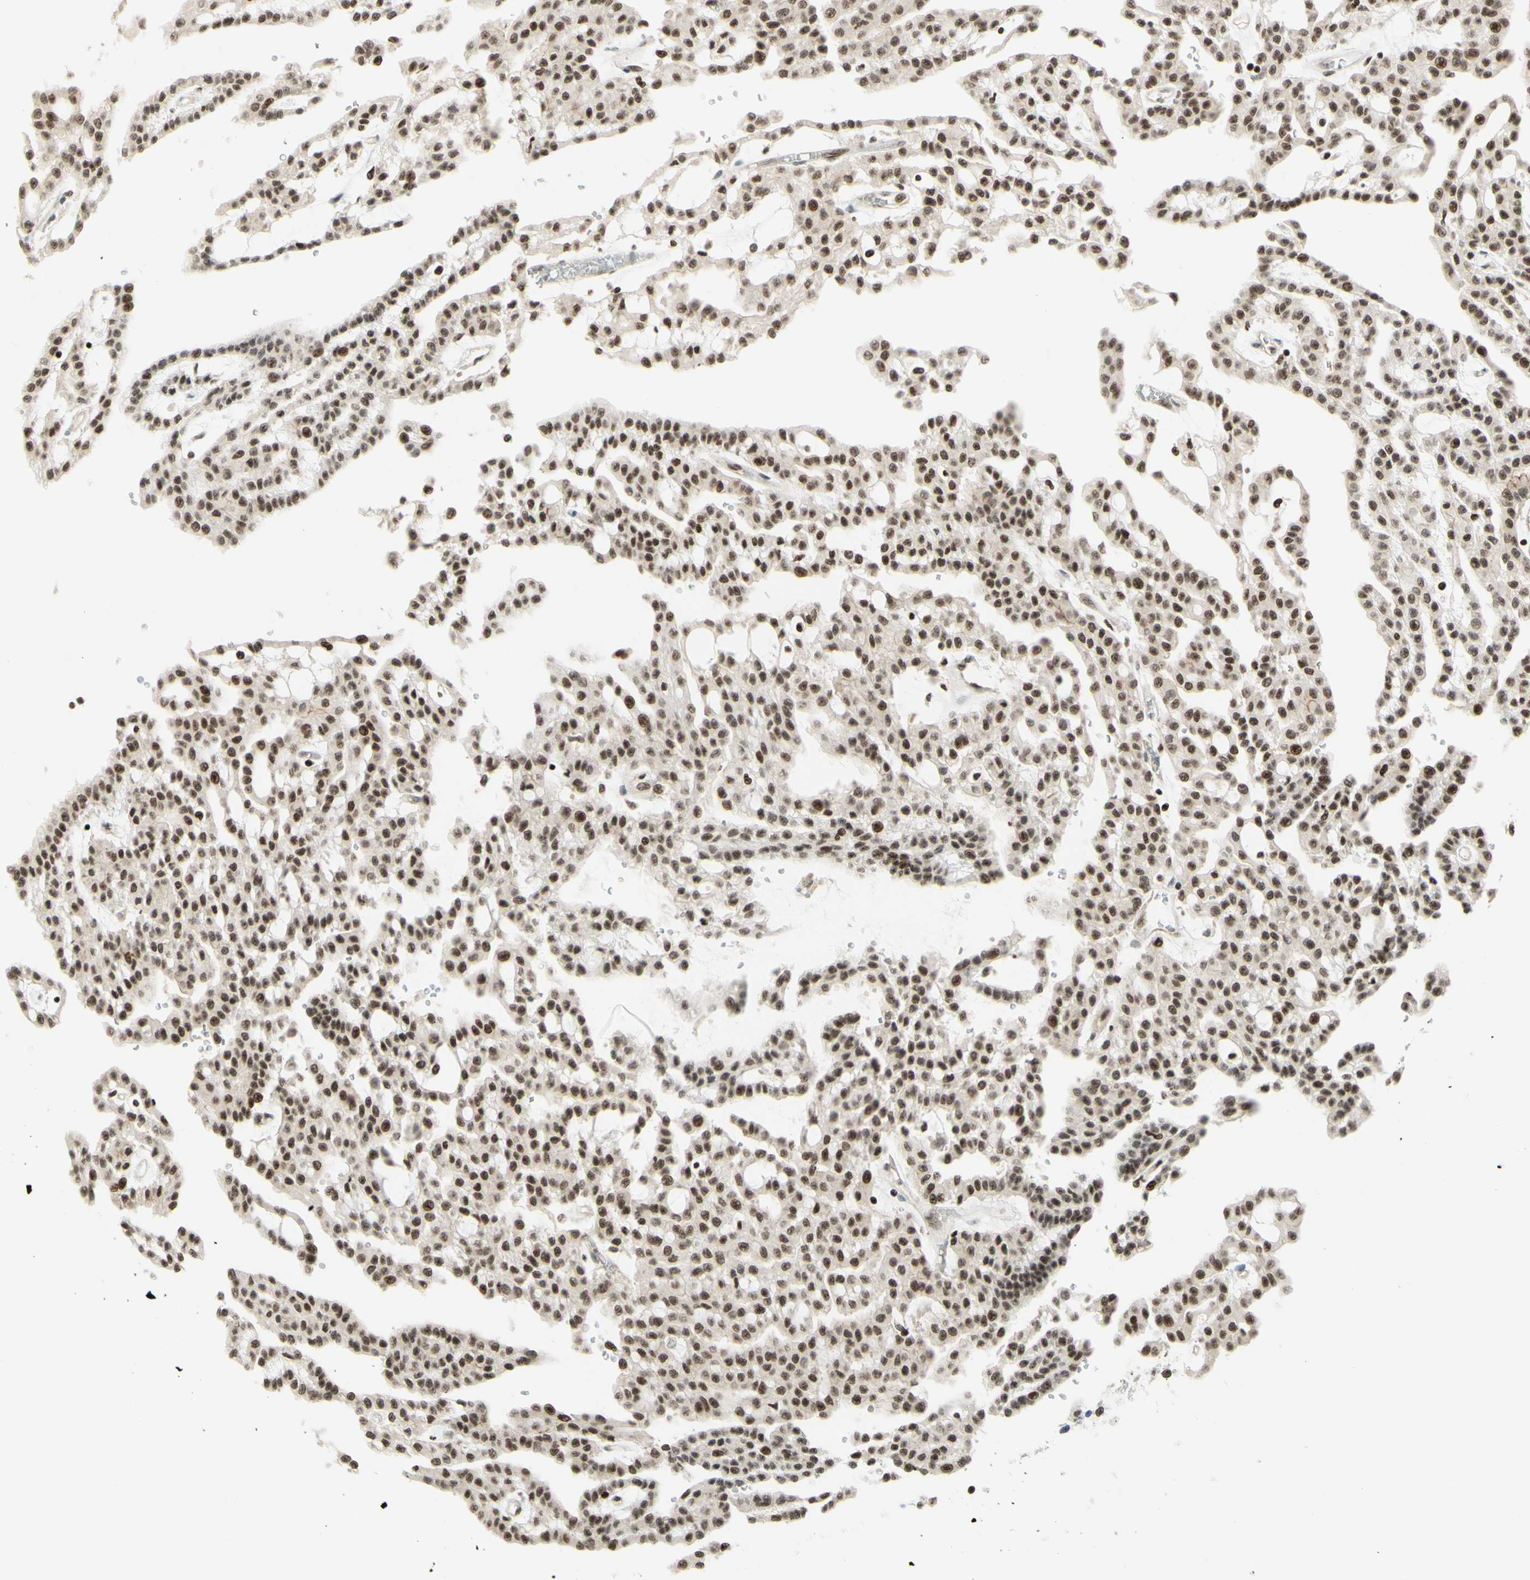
{"staining": {"intensity": "moderate", "quantity": ">75%", "location": "cytoplasmic/membranous,nuclear"}, "tissue": "renal cancer", "cell_type": "Tumor cells", "image_type": "cancer", "snomed": [{"axis": "morphology", "description": "Adenocarcinoma, NOS"}, {"axis": "topography", "description": "Kidney"}], "caption": "Immunohistochemistry (IHC) (DAB (3,3'-diaminobenzidine)) staining of renal adenocarcinoma reveals moderate cytoplasmic/membranous and nuclear protein staining in approximately >75% of tumor cells.", "gene": "CDKL5", "patient": {"sex": "male", "age": 63}}